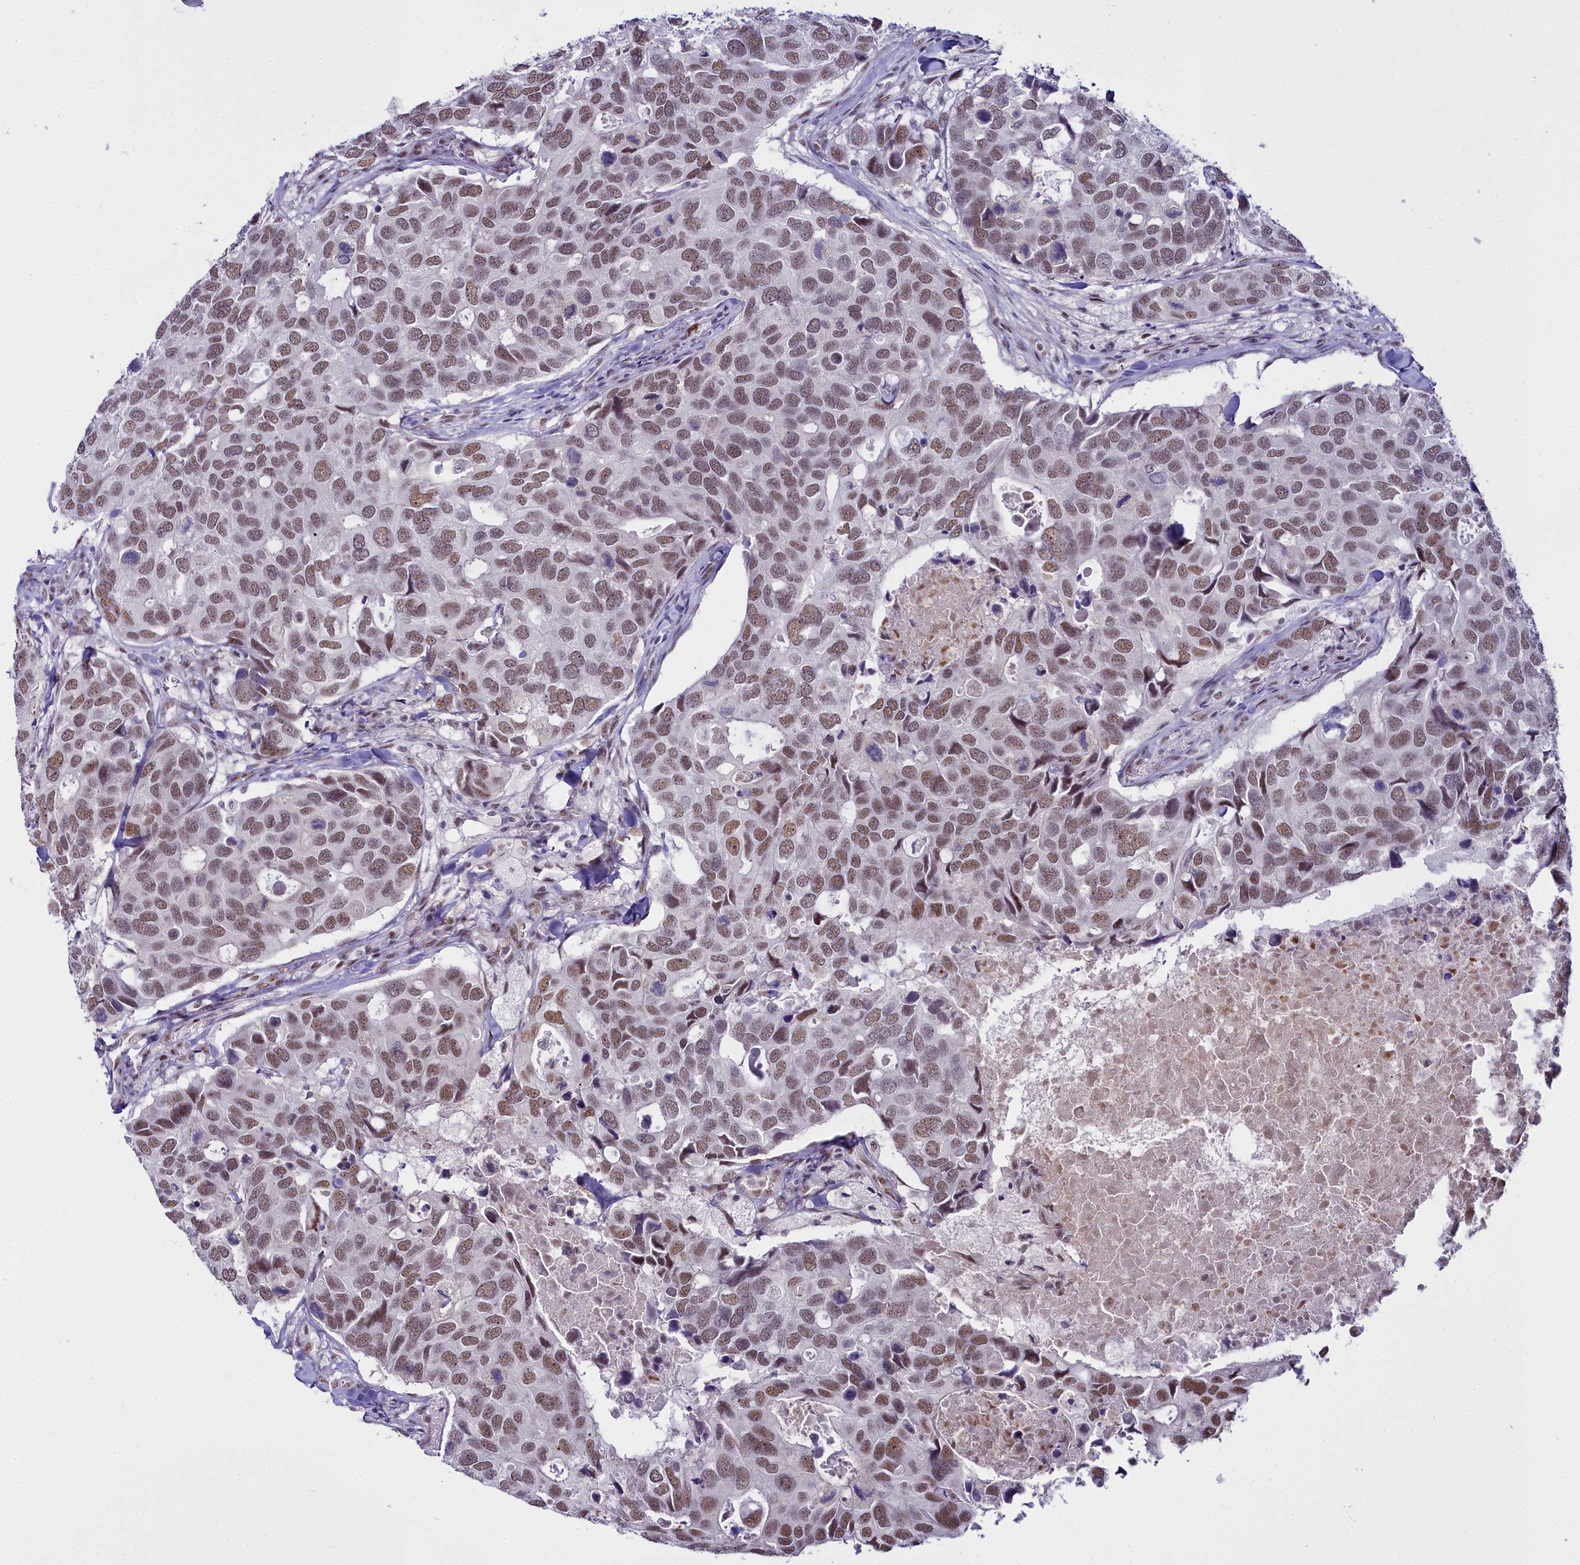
{"staining": {"intensity": "moderate", "quantity": ">75%", "location": "nuclear"}, "tissue": "breast cancer", "cell_type": "Tumor cells", "image_type": "cancer", "snomed": [{"axis": "morphology", "description": "Duct carcinoma"}, {"axis": "topography", "description": "Breast"}], "caption": "Invasive ductal carcinoma (breast) tissue displays moderate nuclear expression in about >75% of tumor cells, visualized by immunohistochemistry.", "gene": "RBM12", "patient": {"sex": "female", "age": 83}}